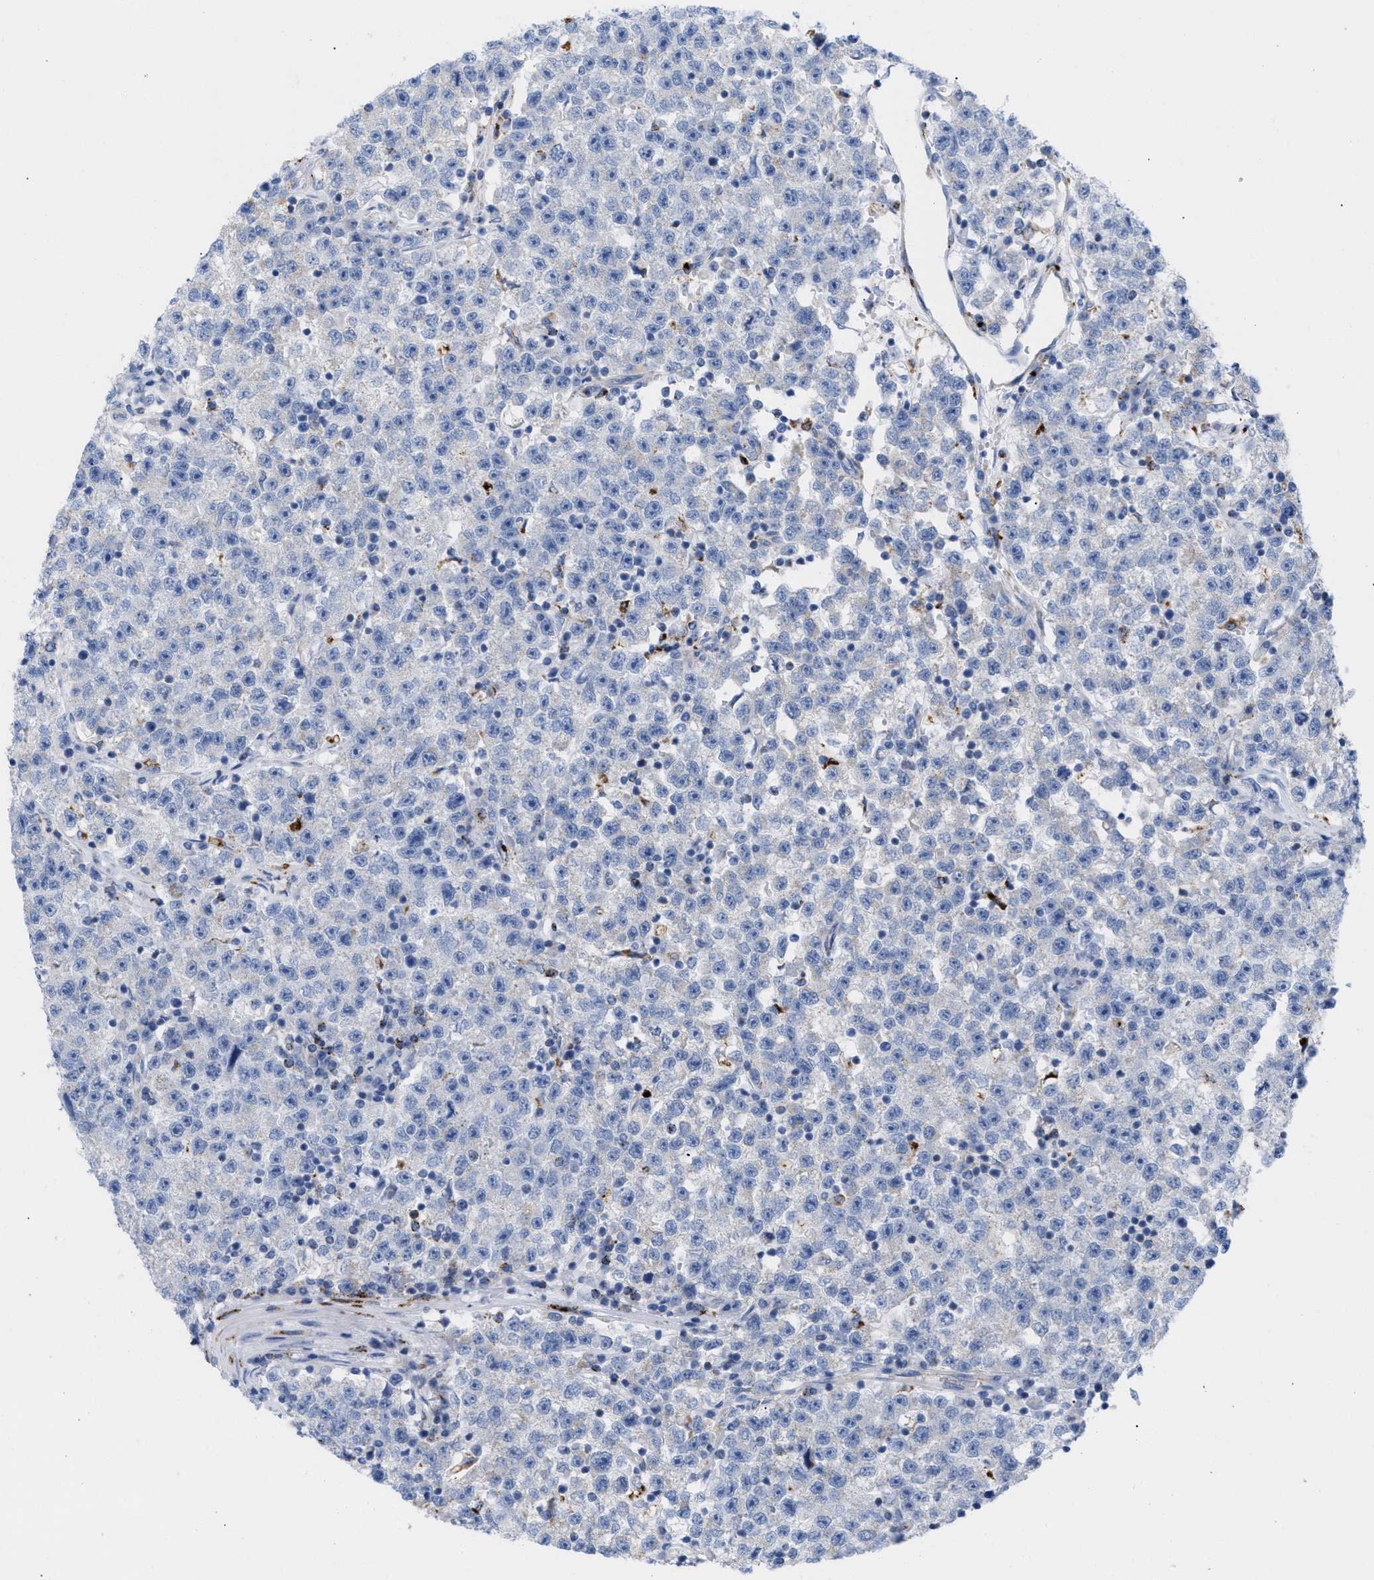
{"staining": {"intensity": "negative", "quantity": "none", "location": "none"}, "tissue": "testis cancer", "cell_type": "Tumor cells", "image_type": "cancer", "snomed": [{"axis": "morphology", "description": "Seminoma, NOS"}, {"axis": "topography", "description": "Testis"}], "caption": "Protein analysis of testis seminoma exhibits no significant expression in tumor cells.", "gene": "DRAM2", "patient": {"sex": "male", "age": 22}}